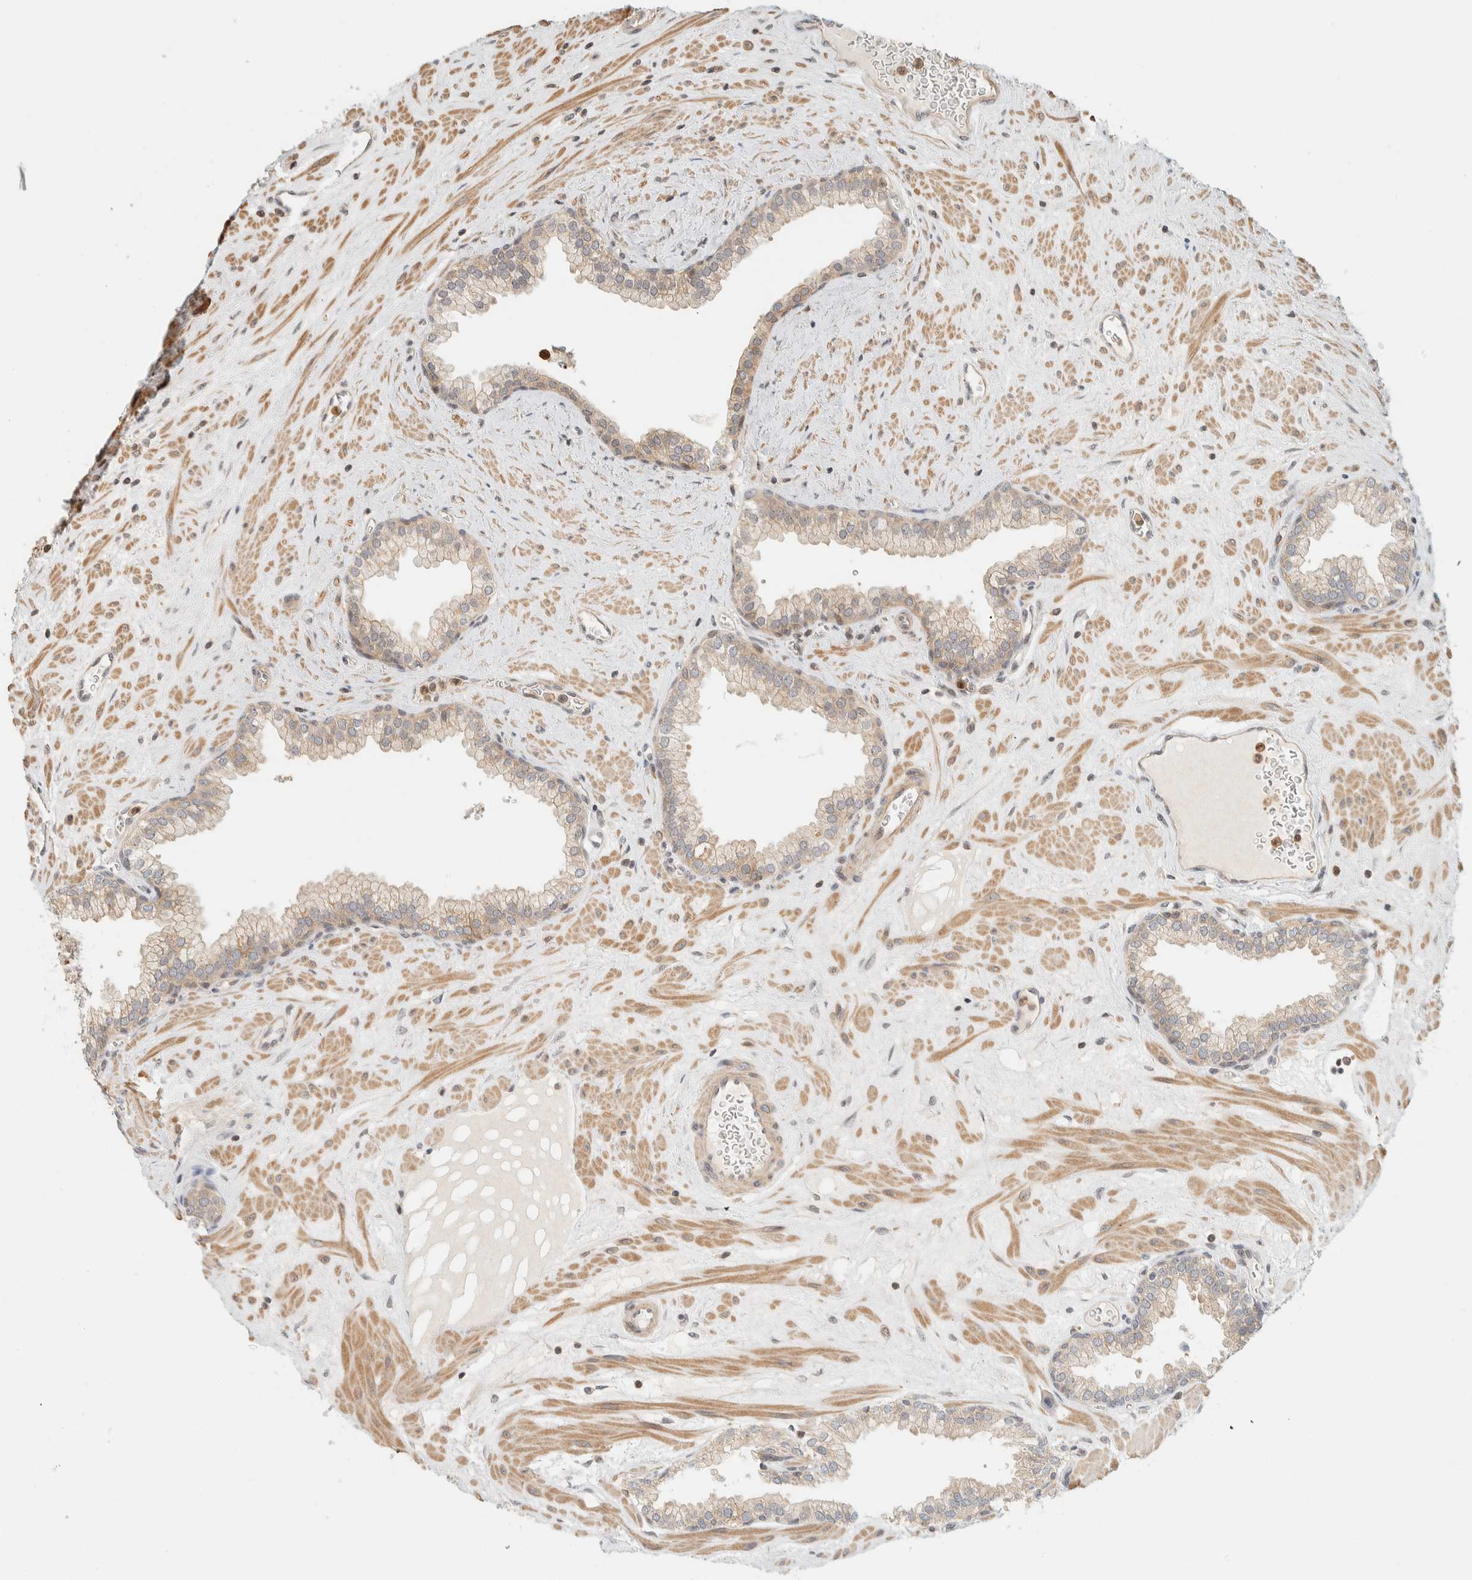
{"staining": {"intensity": "weak", "quantity": ">75%", "location": "cytoplasmic/membranous"}, "tissue": "prostate", "cell_type": "Glandular cells", "image_type": "normal", "snomed": [{"axis": "morphology", "description": "Normal tissue, NOS"}, {"axis": "morphology", "description": "Urothelial carcinoma, Low grade"}, {"axis": "topography", "description": "Urinary bladder"}, {"axis": "topography", "description": "Prostate"}], "caption": "IHC (DAB) staining of normal human prostate shows weak cytoplasmic/membranous protein expression in approximately >75% of glandular cells.", "gene": "ARFGEF1", "patient": {"sex": "male", "age": 60}}